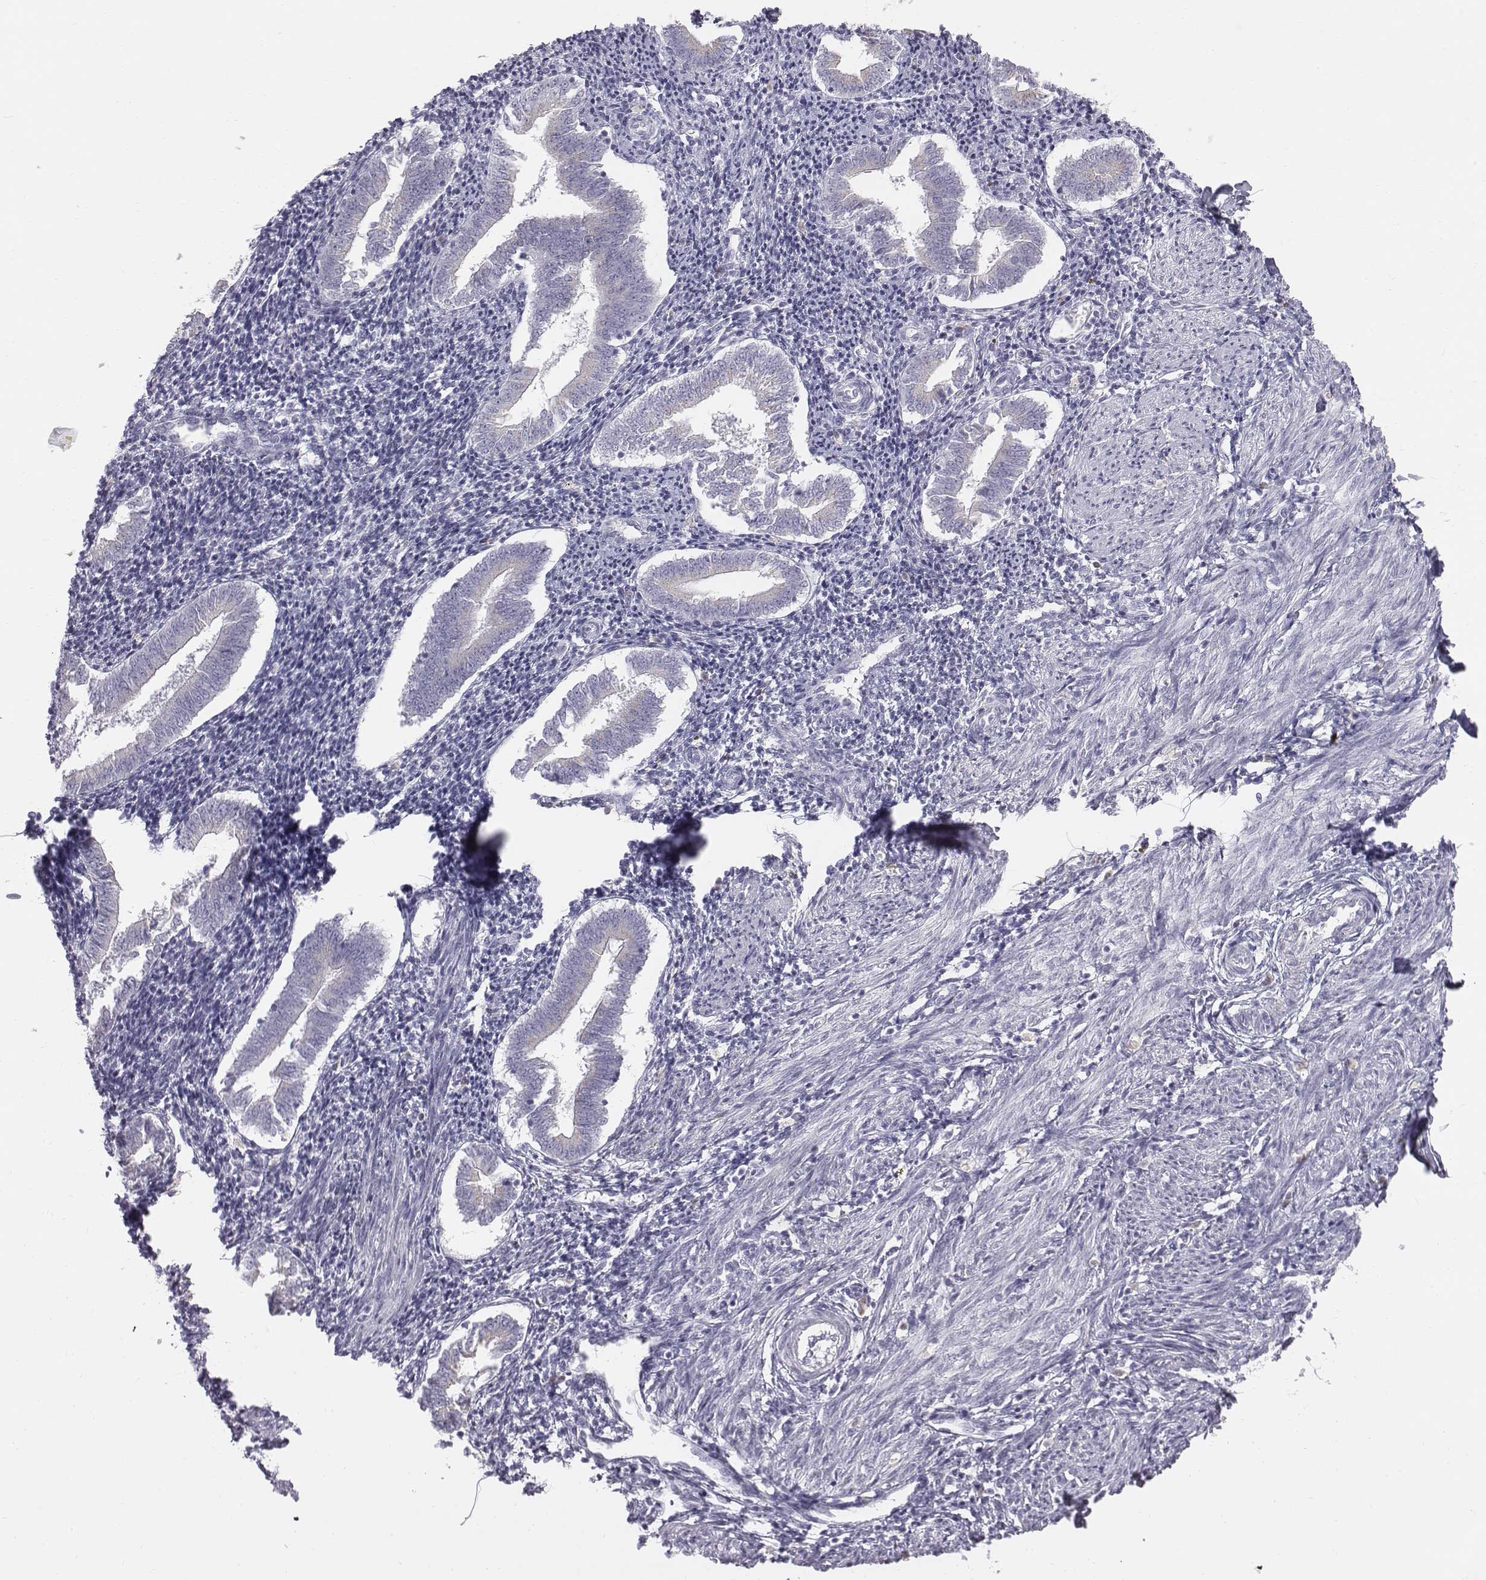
{"staining": {"intensity": "negative", "quantity": "none", "location": "none"}, "tissue": "endometrium", "cell_type": "Cells in endometrial stroma", "image_type": "normal", "snomed": [{"axis": "morphology", "description": "Normal tissue, NOS"}, {"axis": "topography", "description": "Endometrium"}], "caption": "A high-resolution image shows IHC staining of benign endometrium, which demonstrates no significant positivity in cells in endometrial stroma.", "gene": "C6orf58", "patient": {"sex": "female", "age": 25}}